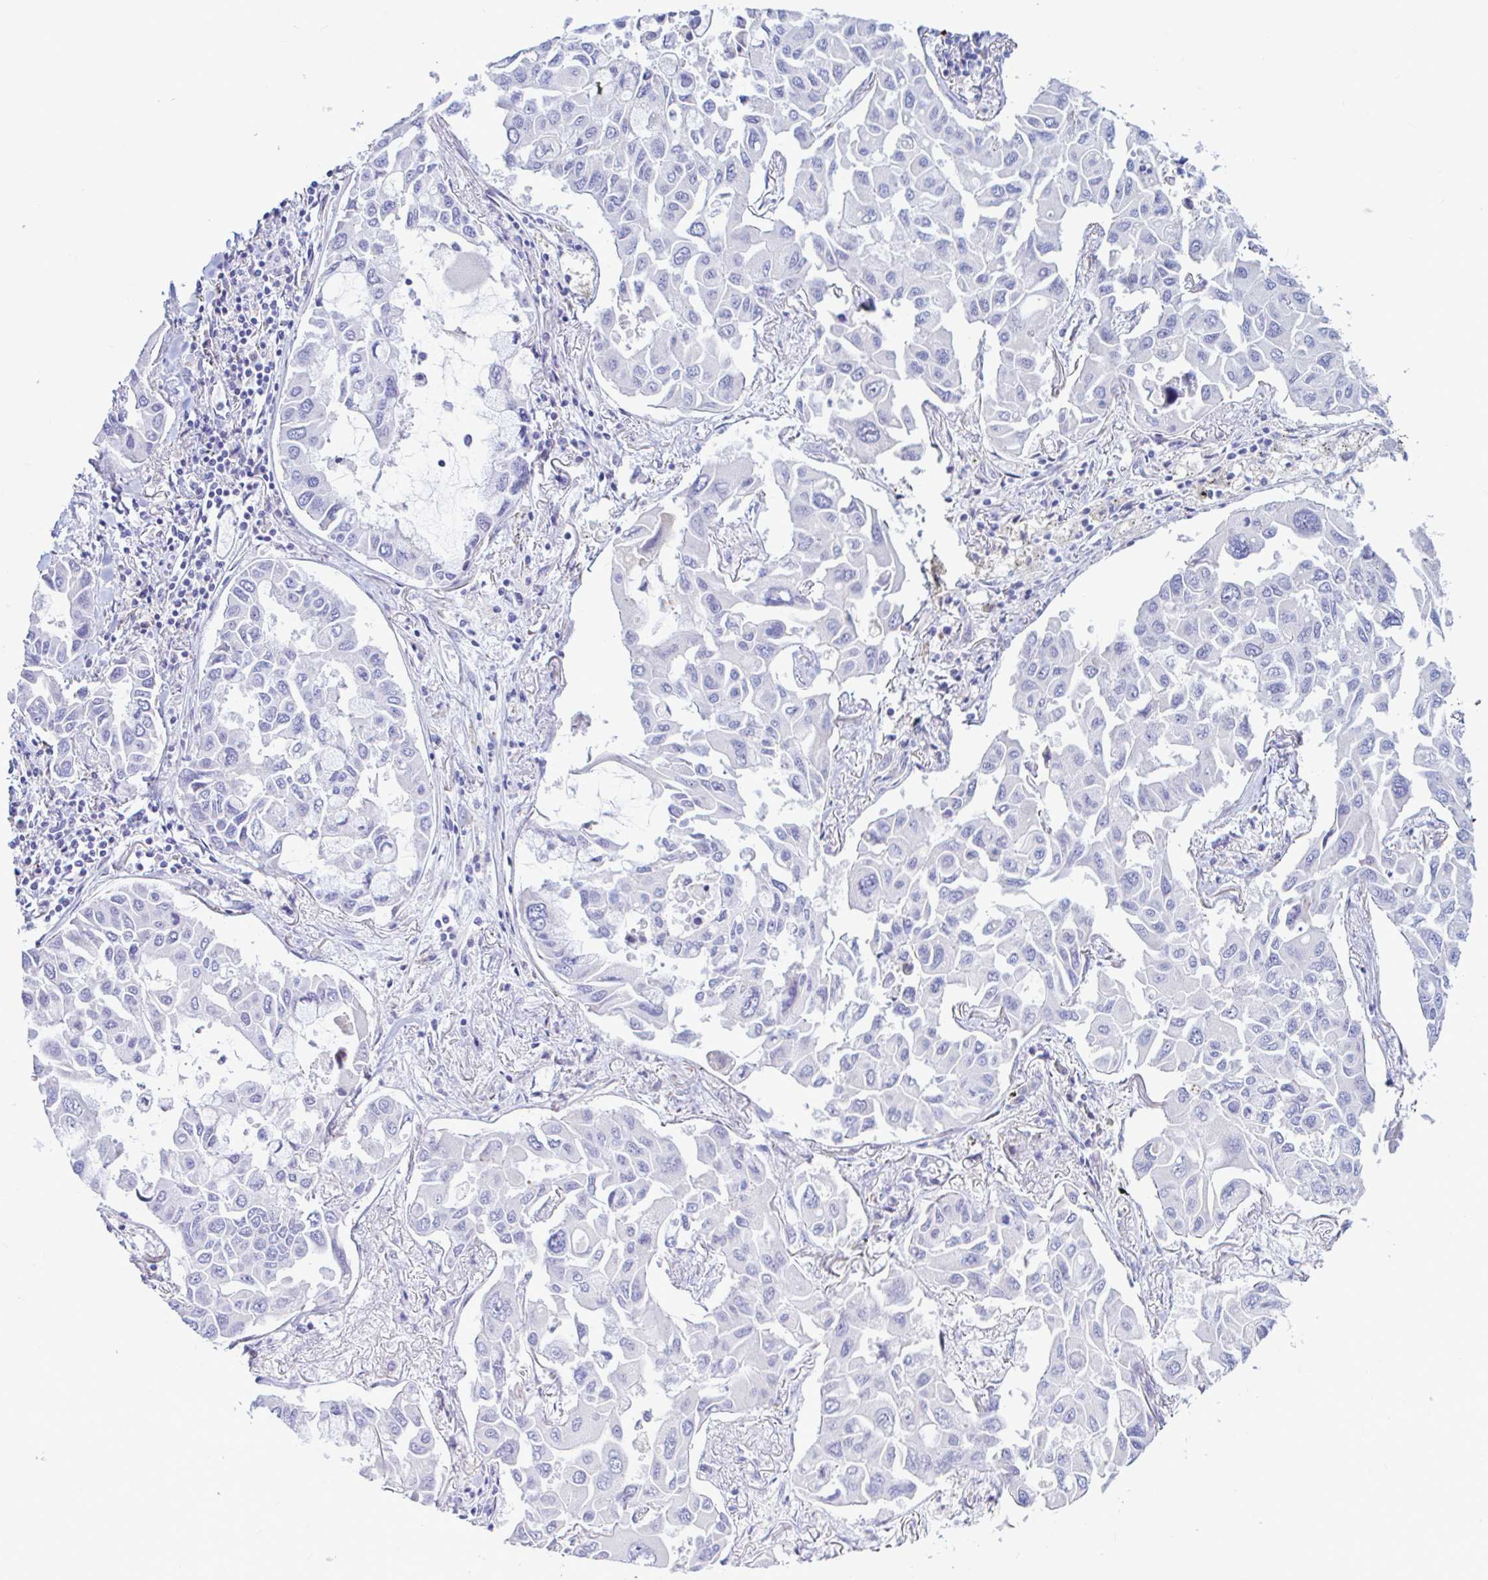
{"staining": {"intensity": "negative", "quantity": "none", "location": "none"}, "tissue": "lung cancer", "cell_type": "Tumor cells", "image_type": "cancer", "snomed": [{"axis": "morphology", "description": "Adenocarcinoma, NOS"}, {"axis": "topography", "description": "Lung"}], "caption": "Immunohistochemistry histopathology image of neoplastic tissue: human adenocarcinoma (lung) stained with DAB exhibits no significant protein expression in tumor cells.", "gene": "NBPF3", "patient": {"sex": "male", "age": 64}}